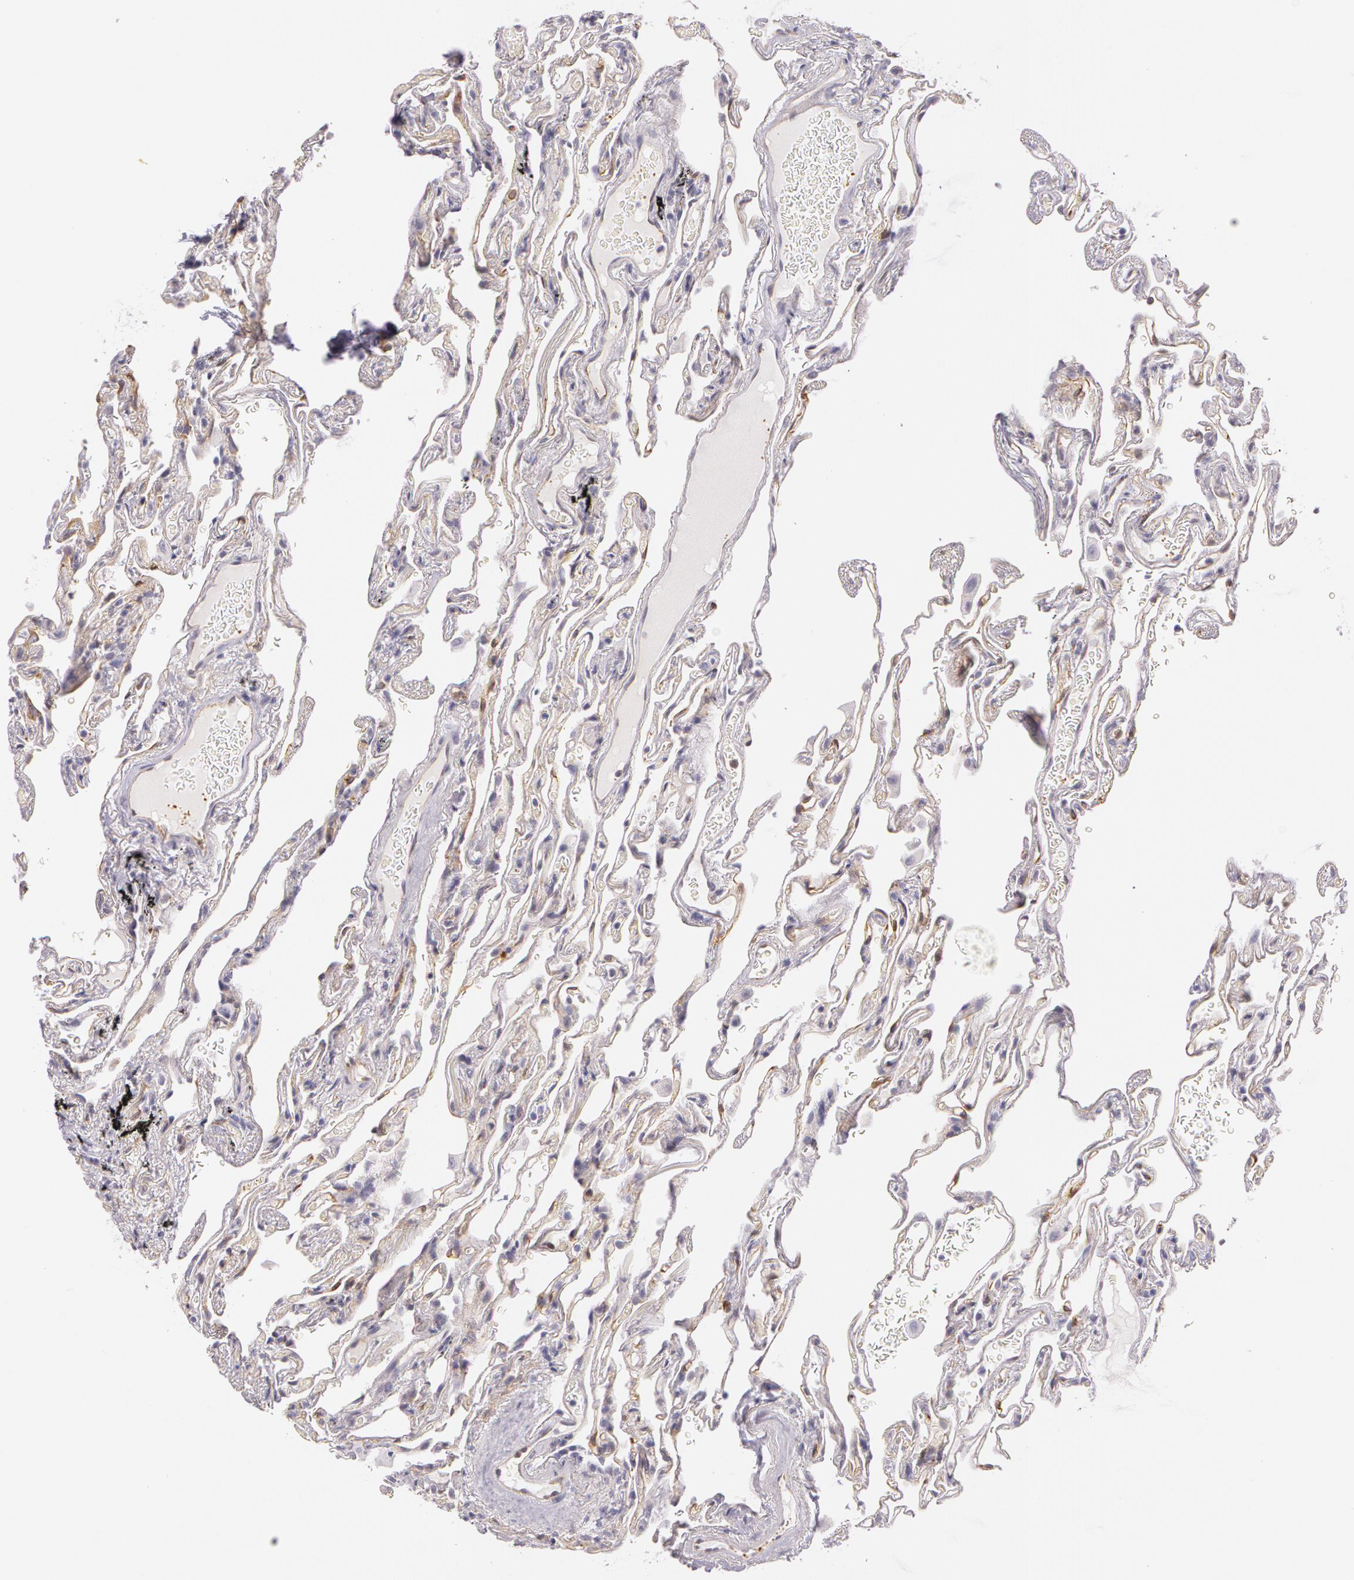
{"staining": {"intensity": "weak", "quantity": "25%-75%", "location": "cytoplasmic/membranous"}, "tissue": "lung", "cell_type": "Alveolar cells", "image_type": "normal", "snomed": [{"axis": "morphology", "description": "Normal tissue, NOS"}, {"axis": "morphology", "description": "Inflammation, NOS"}, {"axis": "topography", "description": "Lung"}], "caption": "Brown immunohistochemical staining in unremarkable lung reveals weak cytoplasmic/membranous staining in about 25%-75% of alveolar cells. (Brightfield microscopy of DAB IHC at high magnification).", "gene": "APP", "patient": {"sex": "male", "age": 69}}